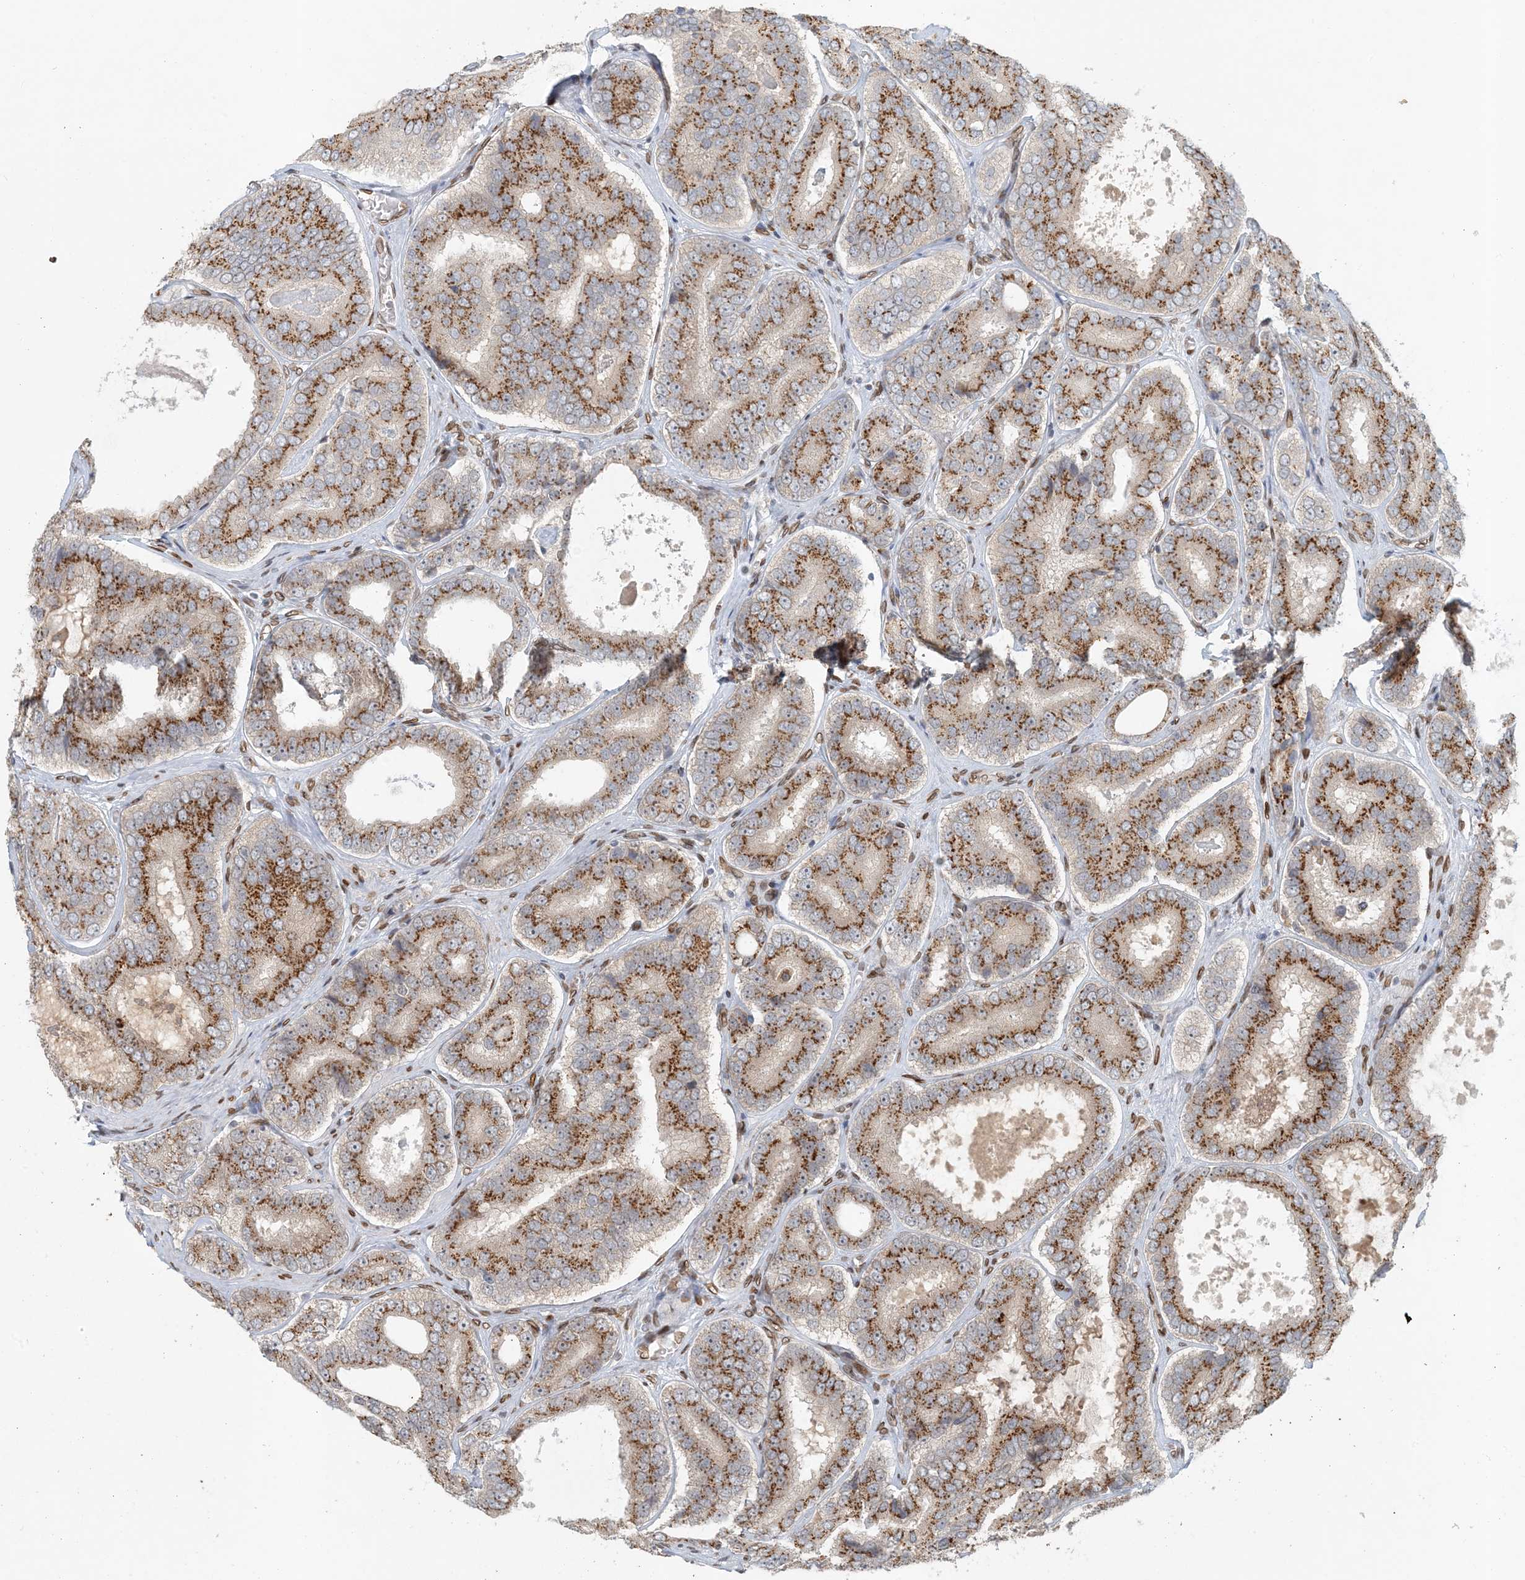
{"staining": {"intensity": "moderate", "quantity": ">75%", "location": "cytoplasmic/membranous"}, "tissue": "prostate cancer", "cell_type": "Tumor cells", "image_type": "cancer", "snomed": [{"axis": "morphology", "description": "Adenocarcinoma, High grade"}, {"axis": "topography", "description": "Prostate"}], "caption": "Protein expression analysis of high-grade adenocarcinoma (prostate) exhibits moderate cytoplasmic/membranous positivity in approximately >75% of tumor cells.", "gene": "SLC35A2", "patient": {"sex": "male", "age": 56}}